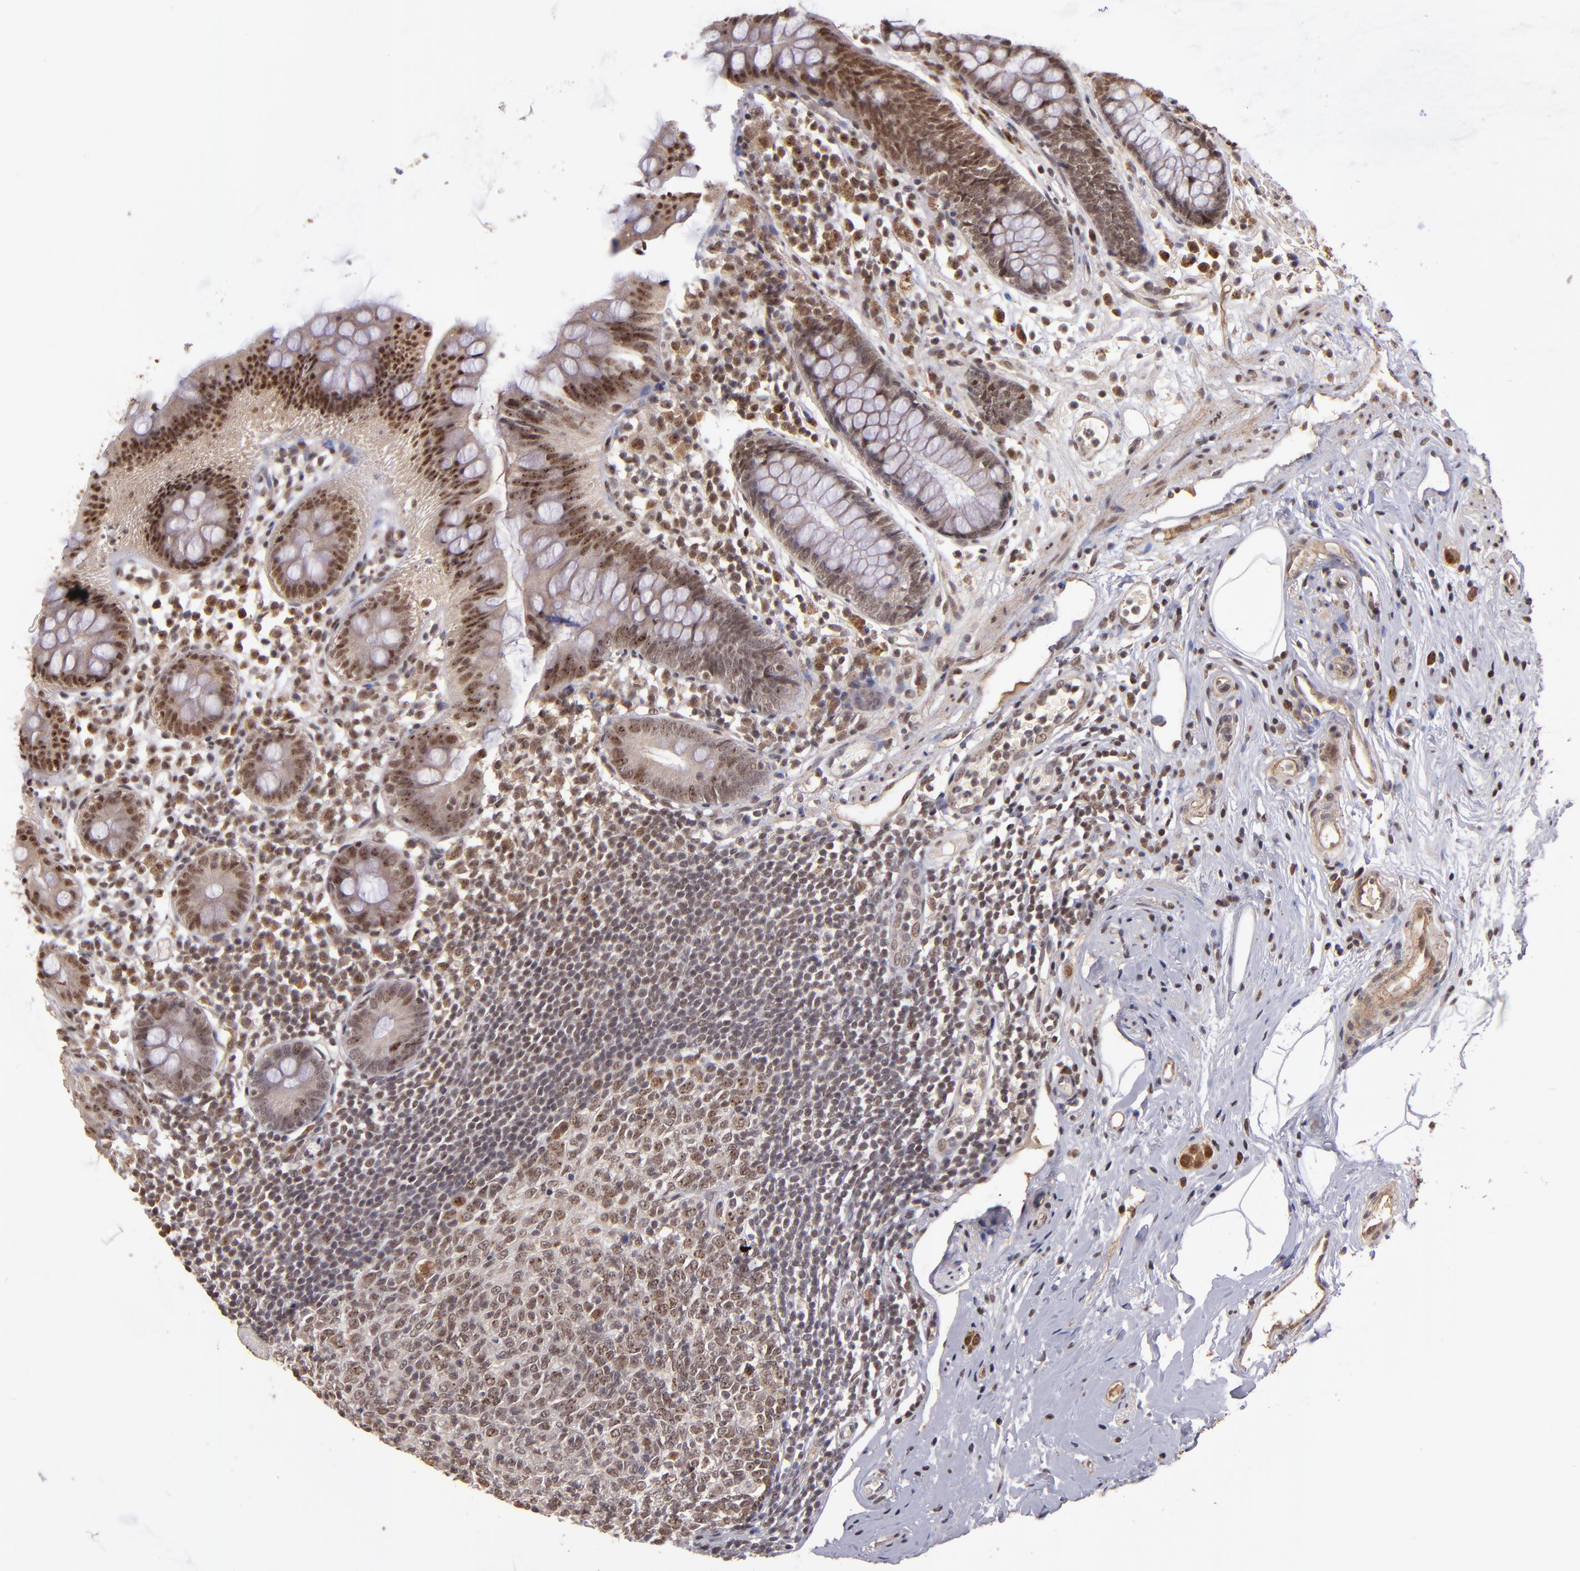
{"staining": {"intensity": "moderate", "quantity": "25%-75%", "location": "nuclear"}, "tissue": "appendix", "cell_type": "Glandular cells", "image_type": "normal", "snomed": [{"axis": "morphology", "description": "Normal tissue, NOS"}, {"axis": "topography", "description": "Appendix"}], "caption": "Immunohistochemical staining of benign appendix shows 25%-75% levels of moderate nuclear protein expression in approximately 25%-75% of glandular cells. (DAB IHC, brown staining for protein, blue staining for nuclei).", "gene": "ABHD12B", "patient": {"sex": "male", "age": 38}}